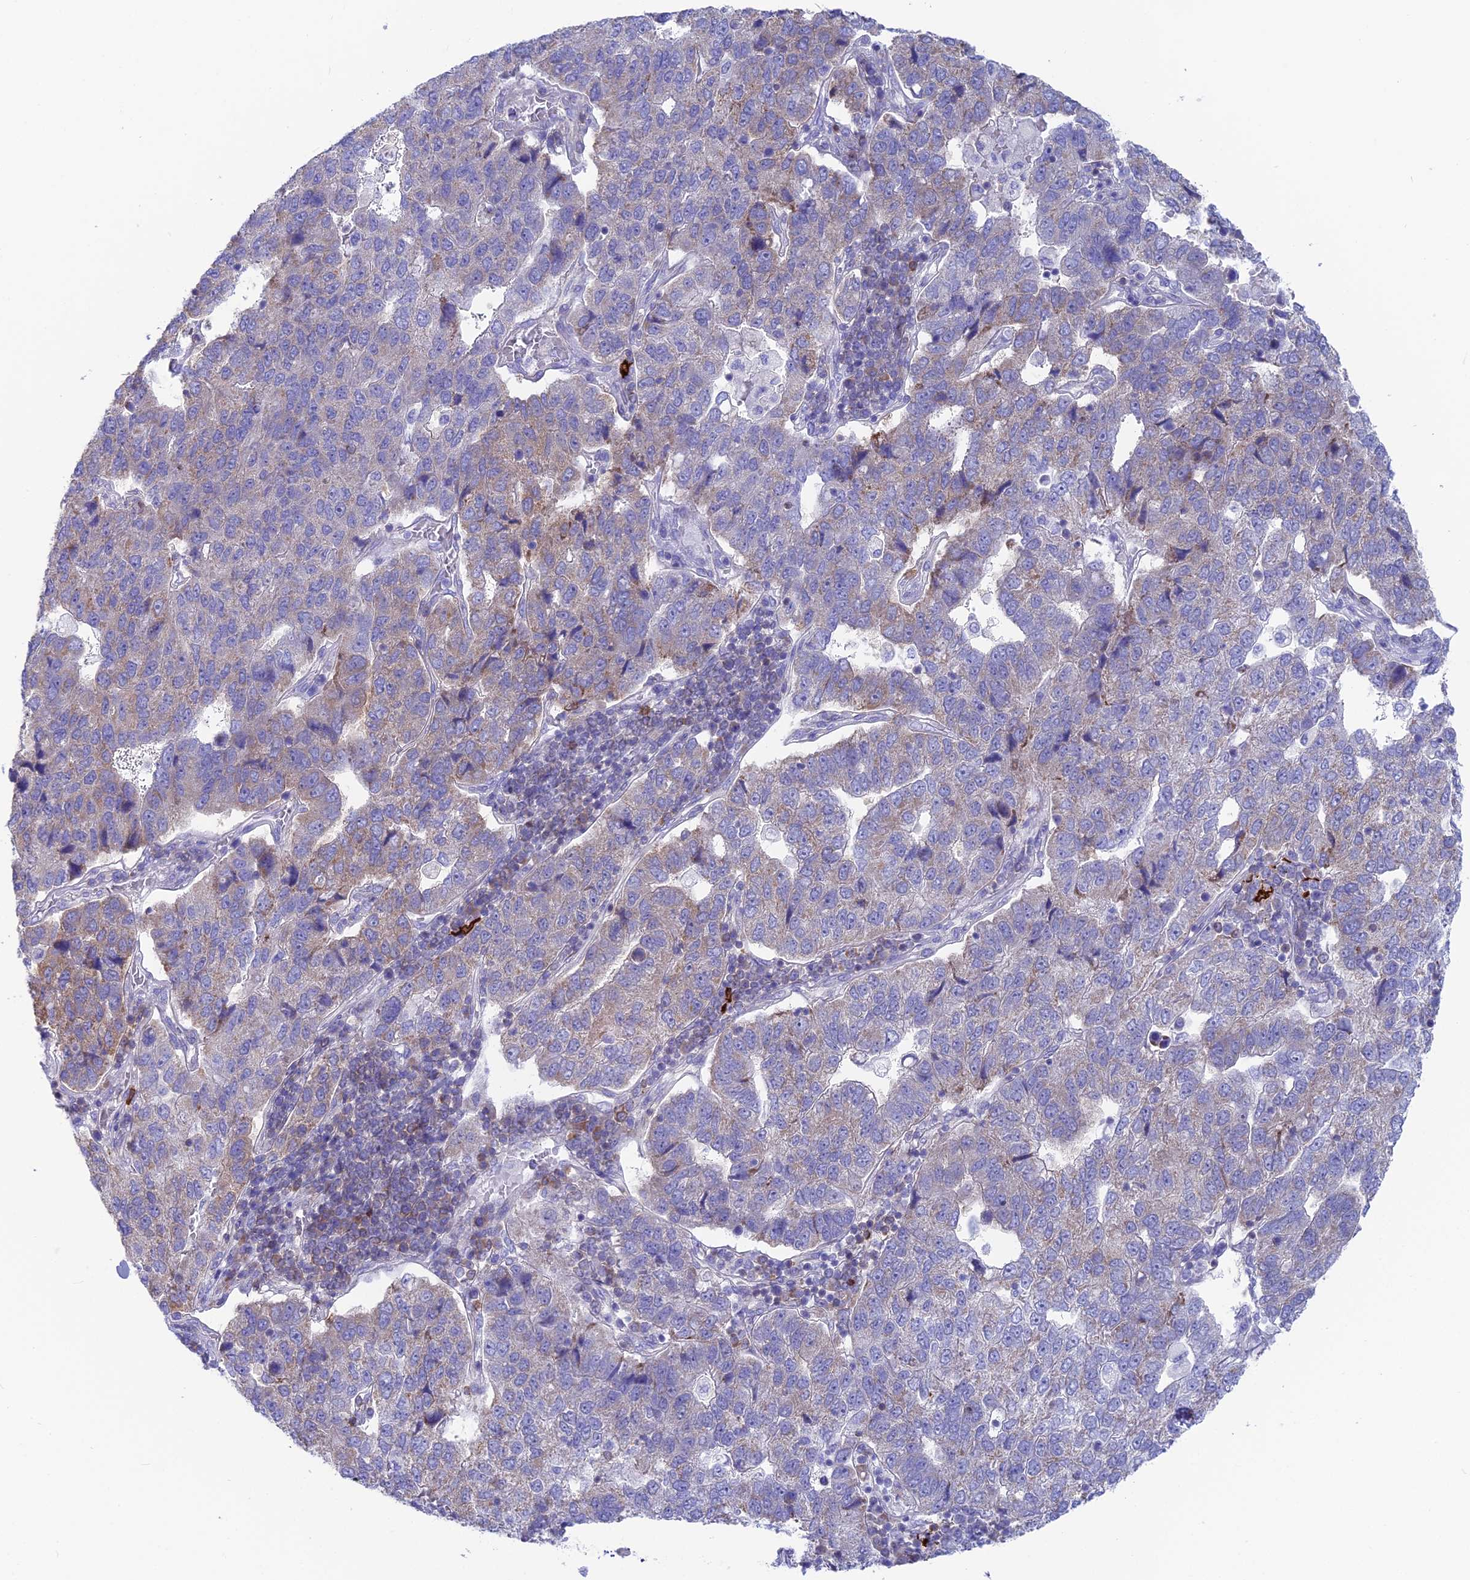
{"staining": {"intensity": "weak", "quantity": "<25%", "location": "cytoplasmic/membranous"}, "tissue": "pancreatic cancer", "cell_type": "Tumor cells", "image_type": "cancer", "snomed": [{"axis": "morphology", "description": "Adenocarcinoma, NOS"}, {"axis": "topography", "description": "Pancreas"}], "caption": "Immunohistochemistry (IHC) photomicrograph of adenocarcinoma (pancreatic) stained for a protein (brown), which reveals no positivity in tumor cells.", "gene": "LZTFL1", "patient": {"sex": "female", "age": 61}}